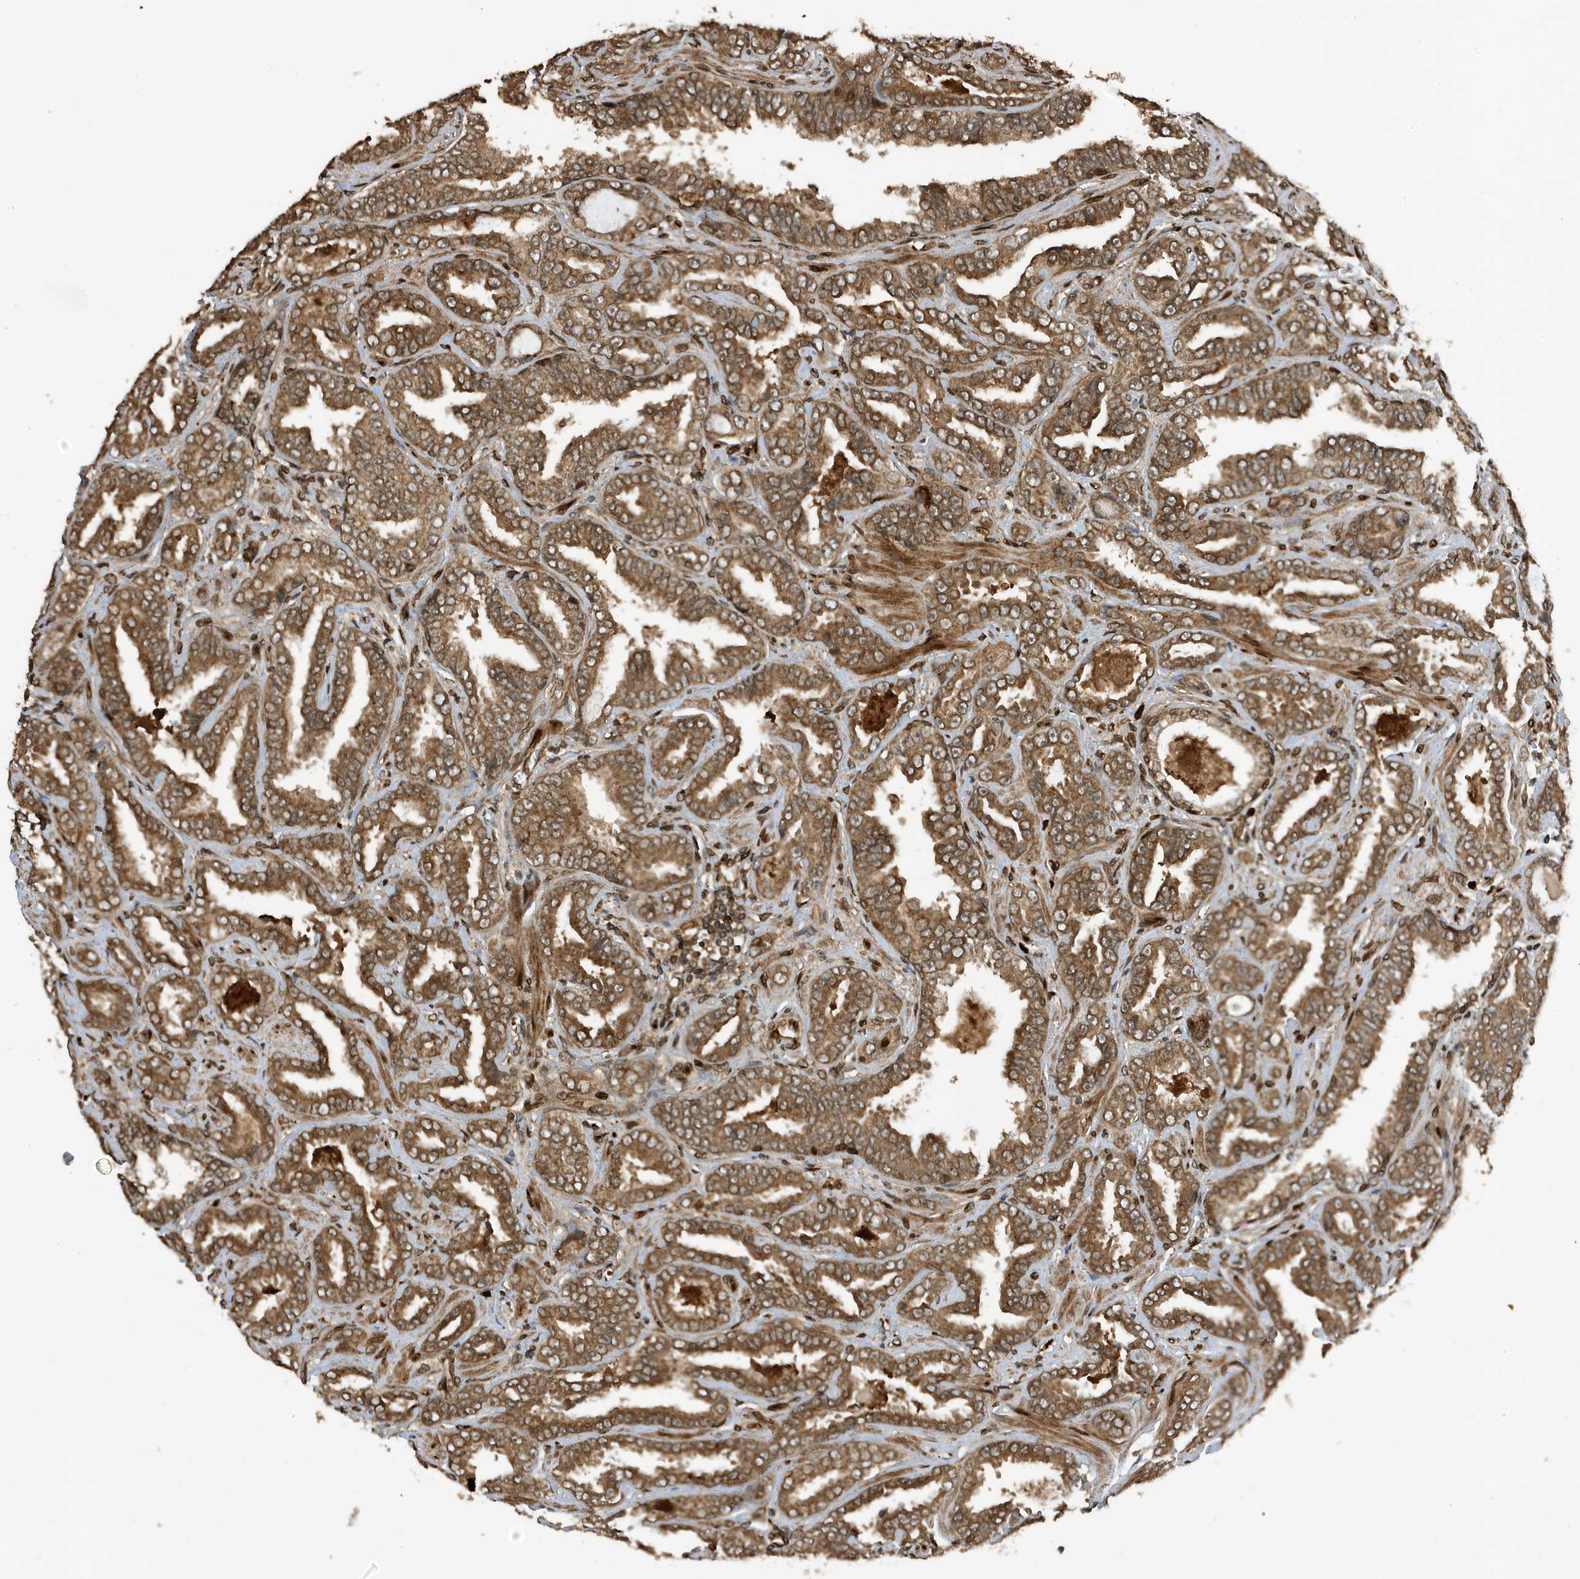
{"staining": {"intensity": "moderate", "quantity": ">75%", "location": "cytoplasmic/membranous"}, "tissue": "prostate cancer", "cell_type": "Tumor cells", "image_type": "cancer", "snomed": [{"axis": "morphology", "description": "Adenocarcinoma, Low grade"}, {"axis": "topography", "description": "Prostate"}], "caption": "A brown stain shows moderate cytoplasmic/membranous positivity of a protein in human prostate cancer tumor cells. (DAB IHC with brightfield microscopy, high magnification).", "gene": "DUSP18", "patient": {"sex": "male", "age": 60}}